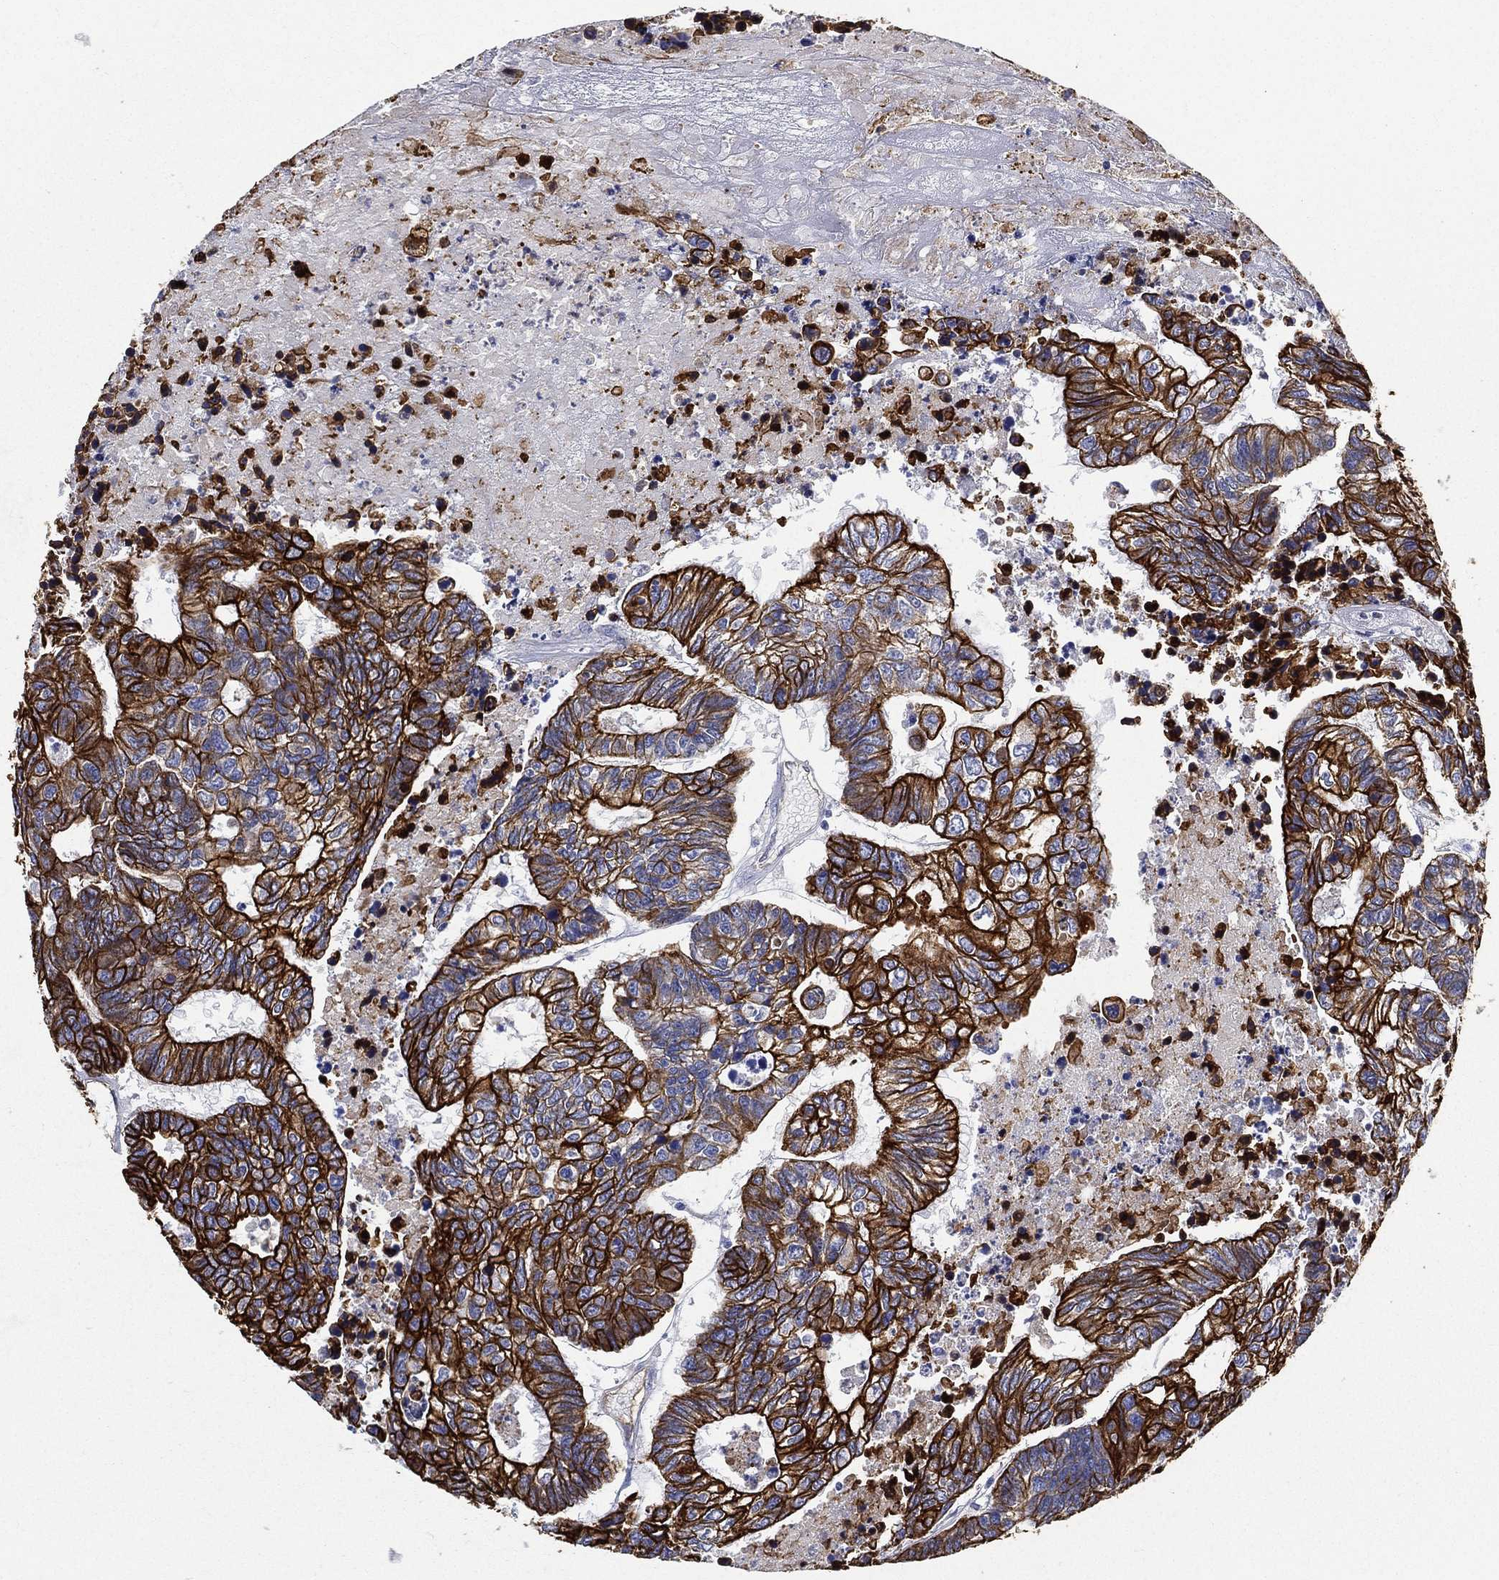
{"staining": {"intensity": "strong", "quantity": ">75%", "location": "cytoplasmic/membranous"}, "tissue": "colorectal cancer", "cell_type": "Tumor cells", "image_type": "cancer", "snomed": [{"axis": "morphology", "description": "Adenocarcinoma, NOS"}, {"axis": "topography", "description": "Colon"}], "caption": "Colorectal cancer stained for a protein exhibits strong cytoplasmic/membranous positivity in tumor cells.", "gene": "NEDD9", "patient": {"sex": "female", "age": 48}}